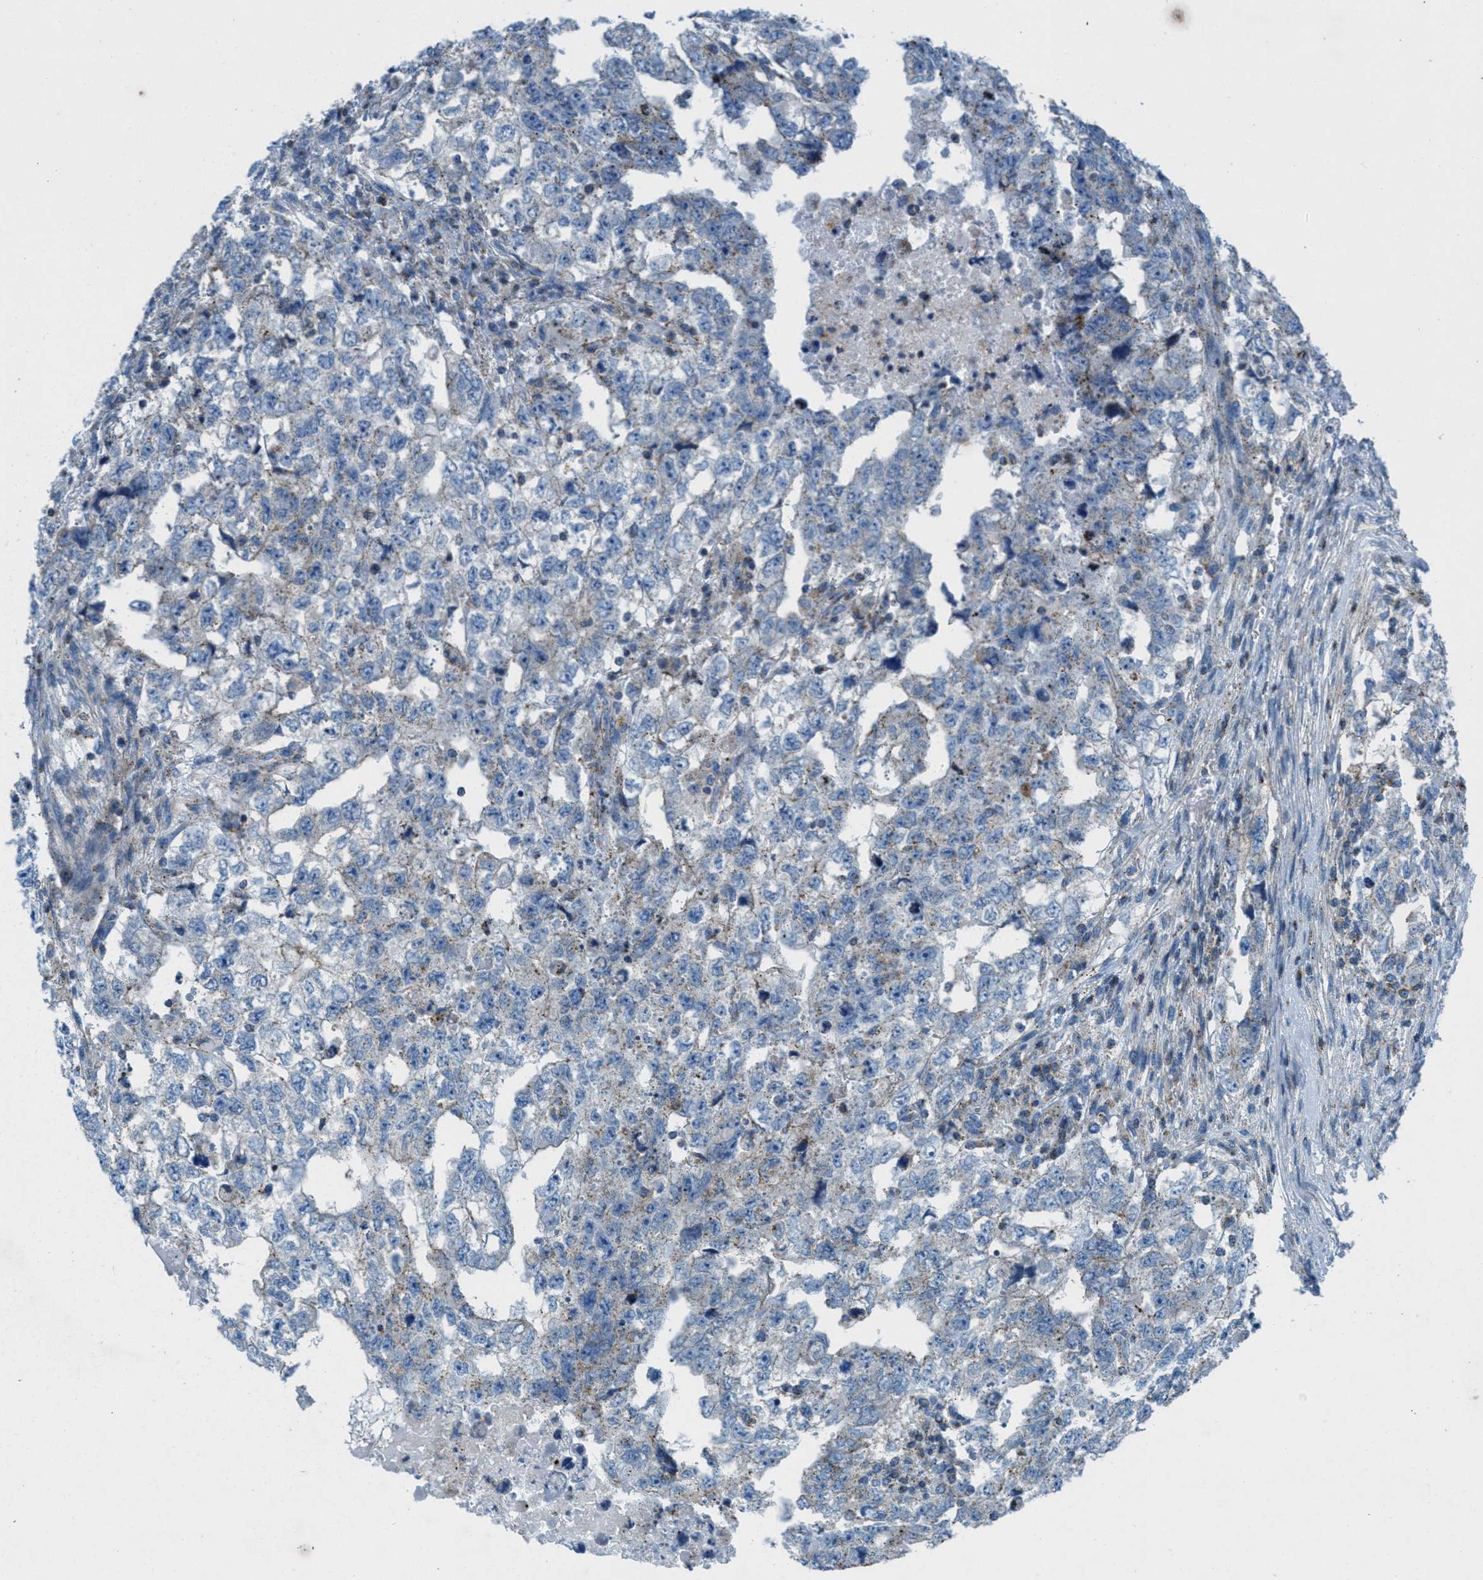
{"staining": {"intensity": "weak", "quantity": "<25%", "location": "cytoplasmic/membranous"}, "tissue": "testis cancer", "cell_type": "Tumor cells", "image_type": "cancer", "snomed": [{"axis": "morphology", "description": "Carcinoma, Embryonal, NOS"}, {"axis": "topography", "description": "Testis"}], "caption": "IHC histopathology image of neoplastic tissue: human testis cancer (embryonal carcinoma) stained with DAB displays no significant protein expression in tumor cells.", "gene": "MFSD13A", "patient": {"sex": "male", "age": 36}}